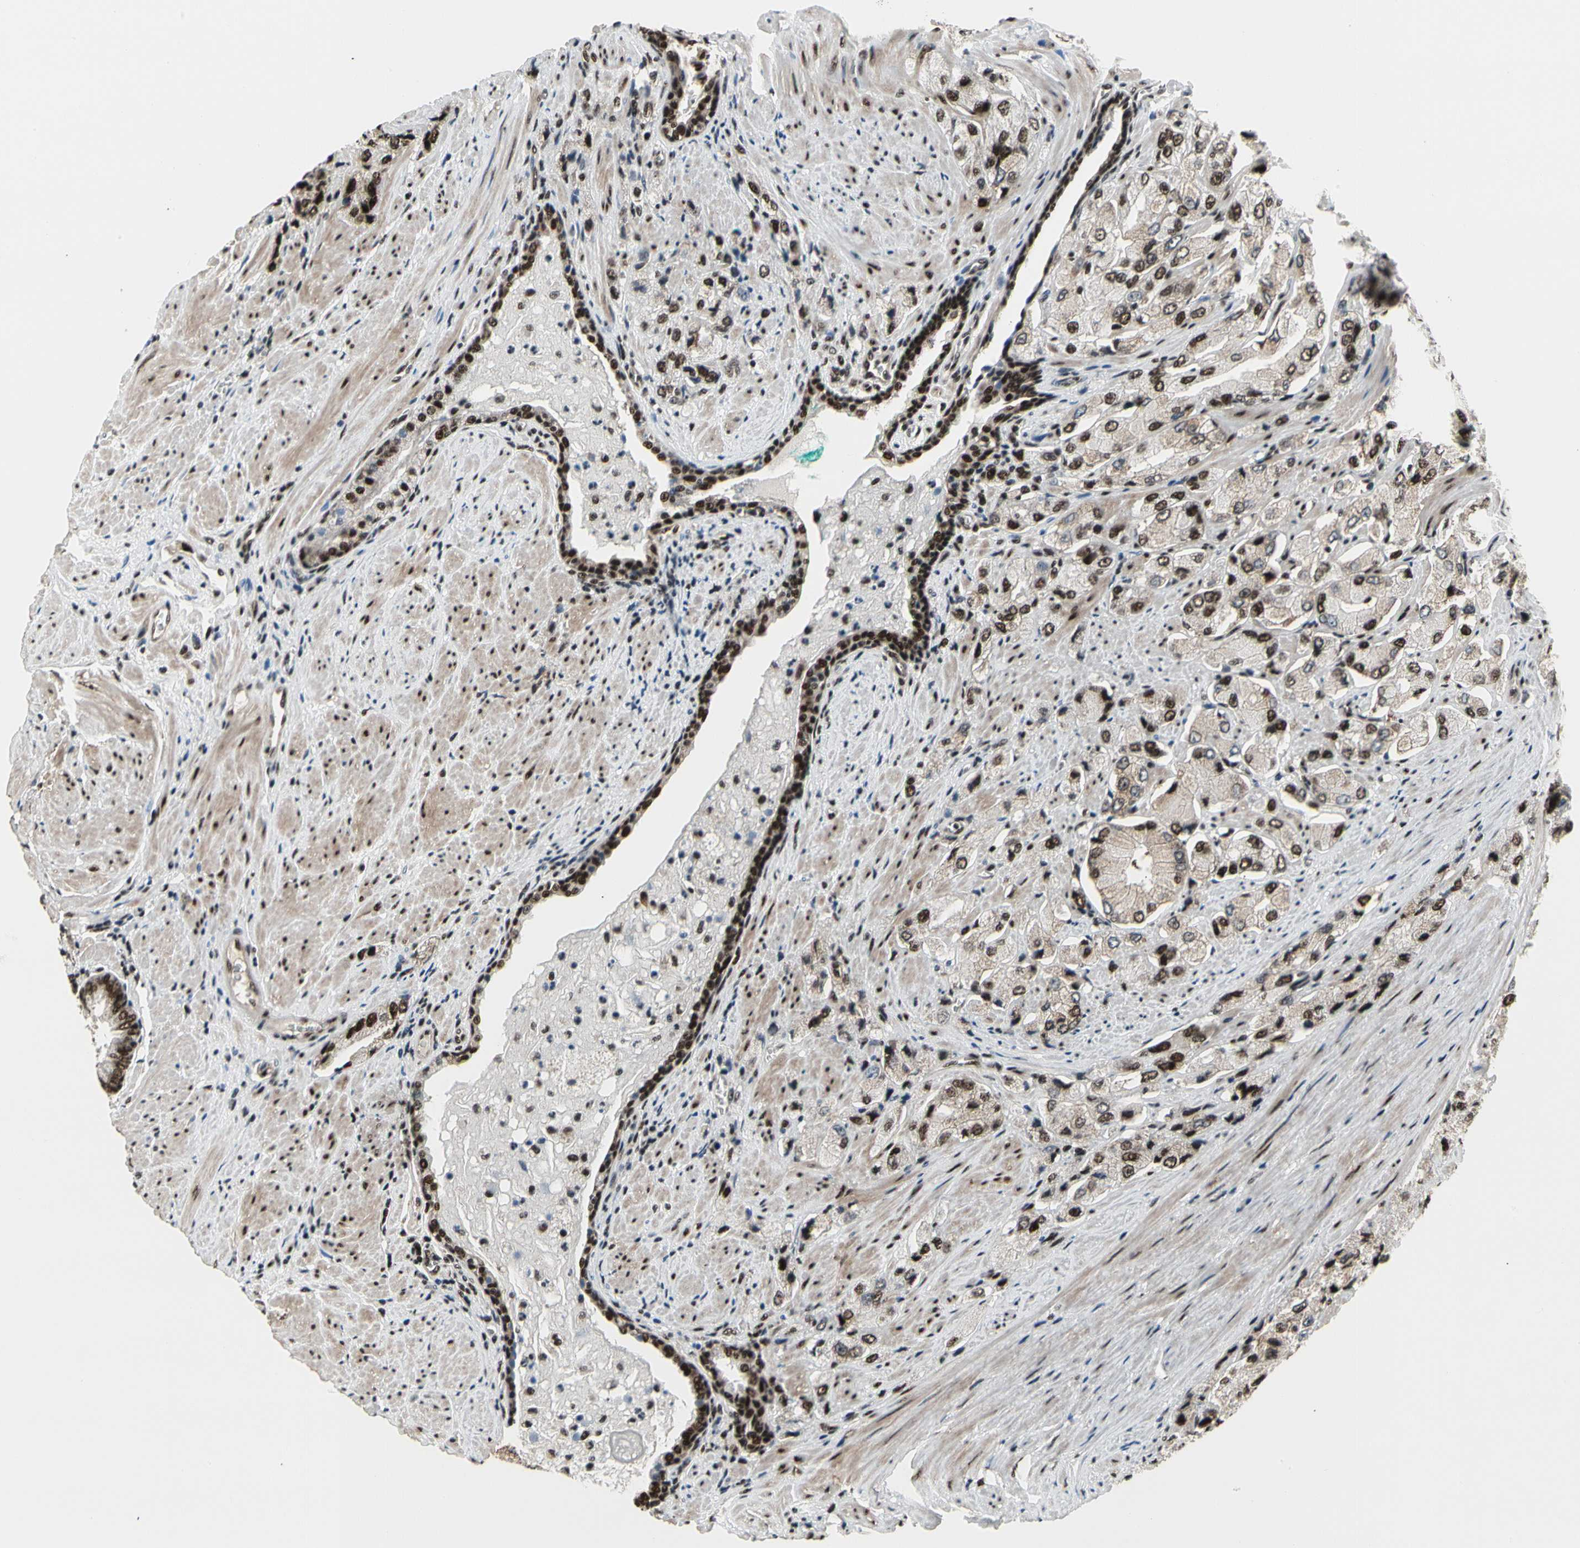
{"staining": {"intensity": "strong", "quantity": ">75%", "location": "nuclear"}, "tissue": "prostate cancer", "cell_type": "Tumor cells", "image_type": "cancer", "snomed": [{"axis": "morphology", "description": "Adenocarcinoma, High grade"}, {"axis": "topography", "description": "Prostate"}], "caption": "High-magnification brightfield microscopy of prostate cancer stained with DAB (3,3'-diaminobenzidine) (brown) and counterstained with hematoxylin (blue). tumor cells exhibit strong nuclear positivity is seen in approximately>75% of cells. Nuclei are stained in blue.", "gene": "SRSF11", "patient": {"sex": "male", "age": 58}}